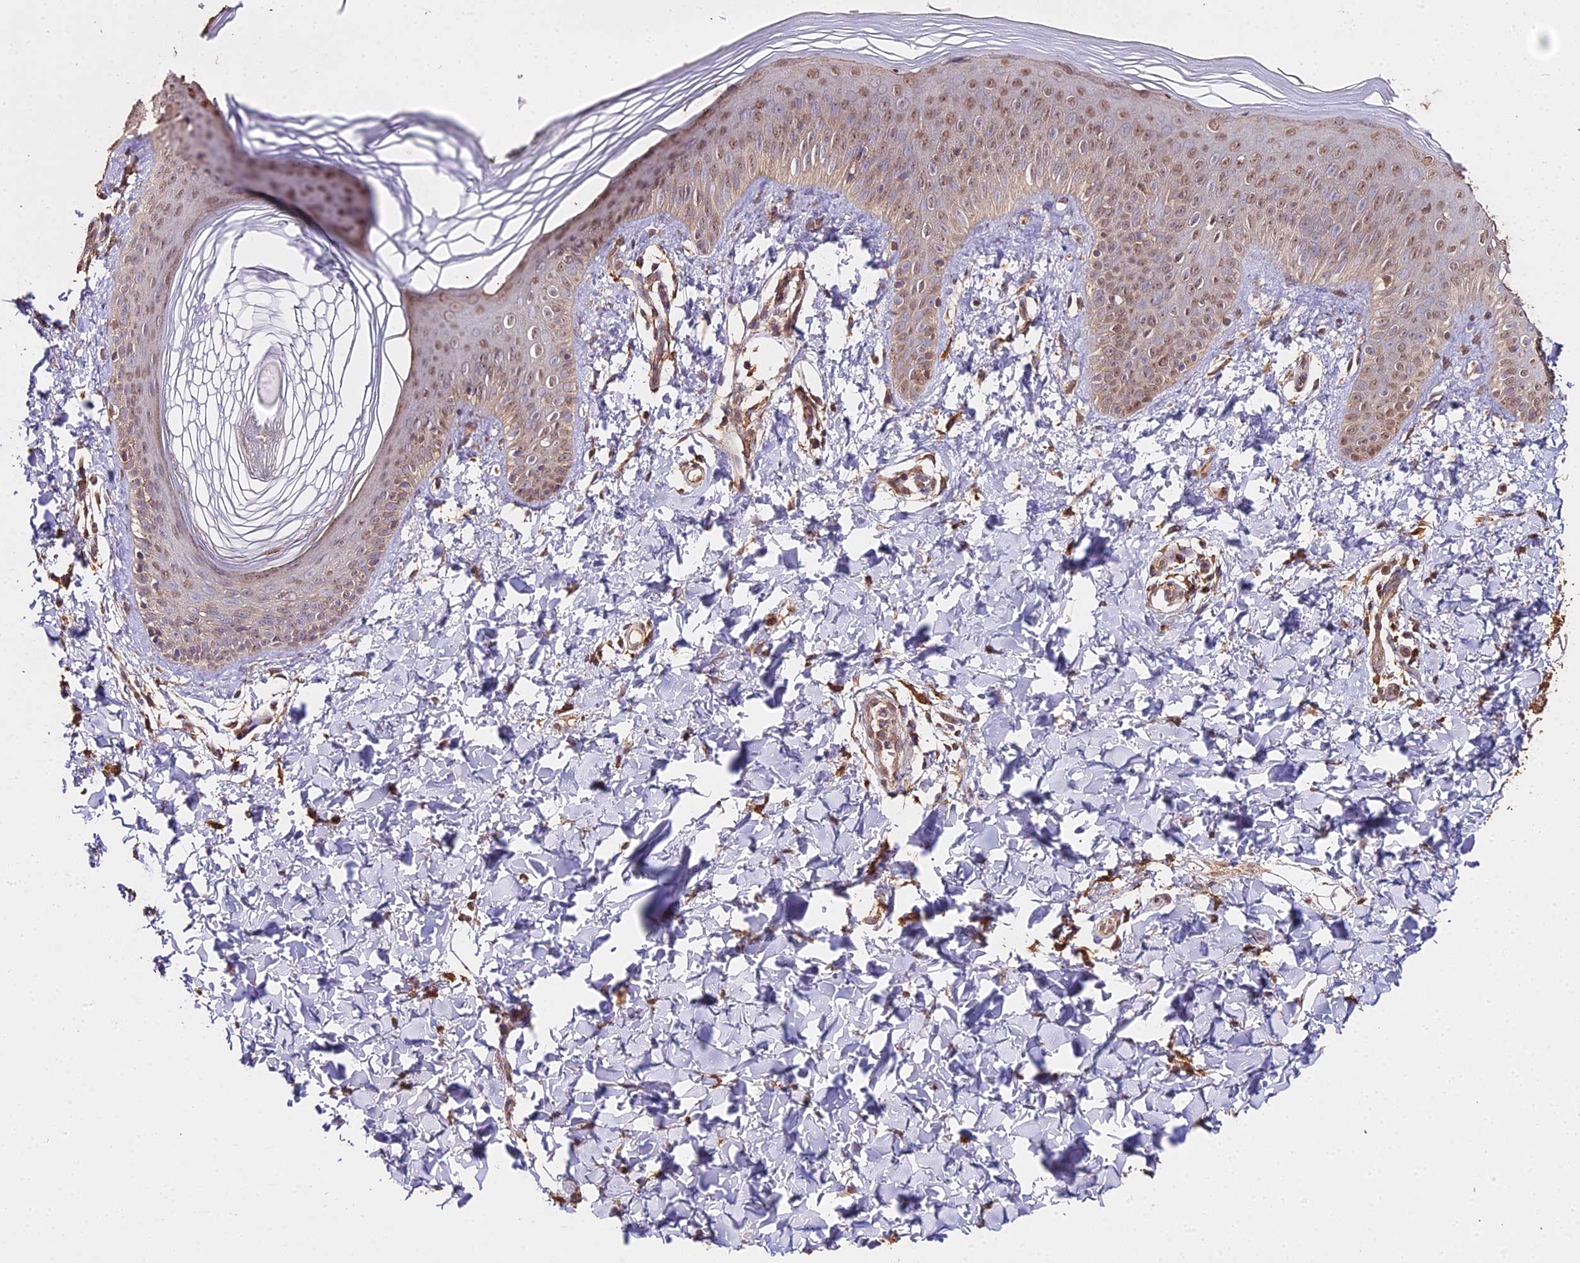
{"staining": {"intensity": "moderate", "quantity": ">75%", "location": "cytoplasmic/membranous,nuclear"}, "tissue": "skin", "cell_type": "Epidermal cells", "image_type": "normal", "snomed": [{"axis": "morphology", "description": "Normal tissue, NOS"}, {"axis": "morphology", "description": "Inflammation, NOS"}, {"axis": "topography", "description": "Soft tissue"}, {"axis": "topography", "description": "Anal"}], "caption": "A medium amount of moderate cytoplasmic/membranous,nuclear staining is appreciated in about >75% of epidermal cells in unremarkable skin. Nuclei are stained in blue.", "gene": "METTL13", "patient": {"sex": "female", "age": 15}}